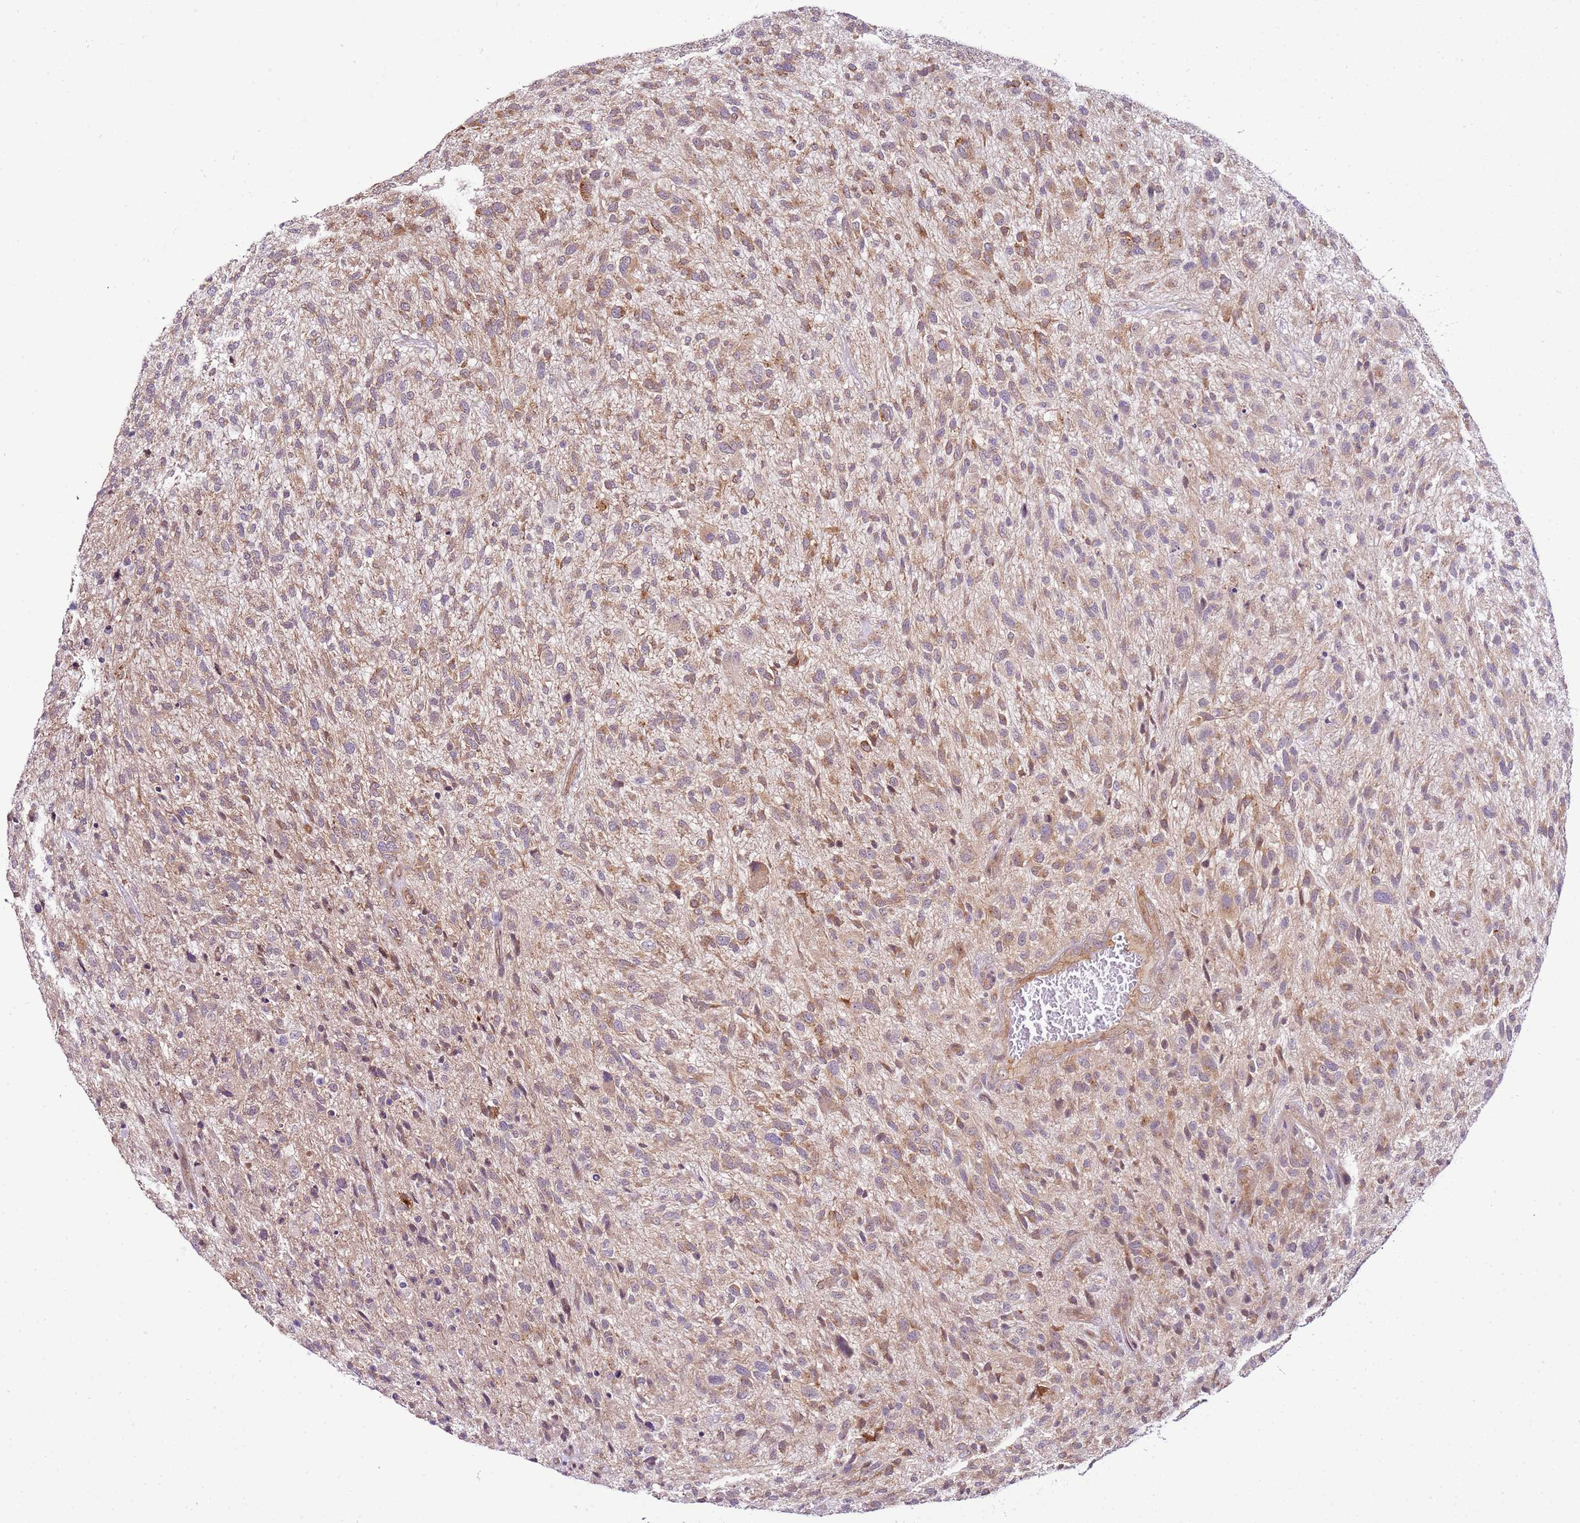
{"staining": {"intensity": "weak", "quantity": "25%-75%", "location": "cytoplasmic/membranous"}, "tissue": "glioma", "cell_type": "Tumor cells", "image_type": "cancer", "snomed": [{"axis": "morphology", "description": "Glioma, malignant, High grade"}, {"axis": "topography", "description": "Brain"}], "caption": "High-magnification brightfield microscopy of glioma stained with DAB (3,3'-diaminobenzidine) (brown) and counterstained with hematoxylin (blue). tumor cells exhibit weak cytoplasmic/membranous staining is identified in approximately25%-75% of cells.", "gene": "SCARA3", "patient": {"sex": "male", "age": 47}}